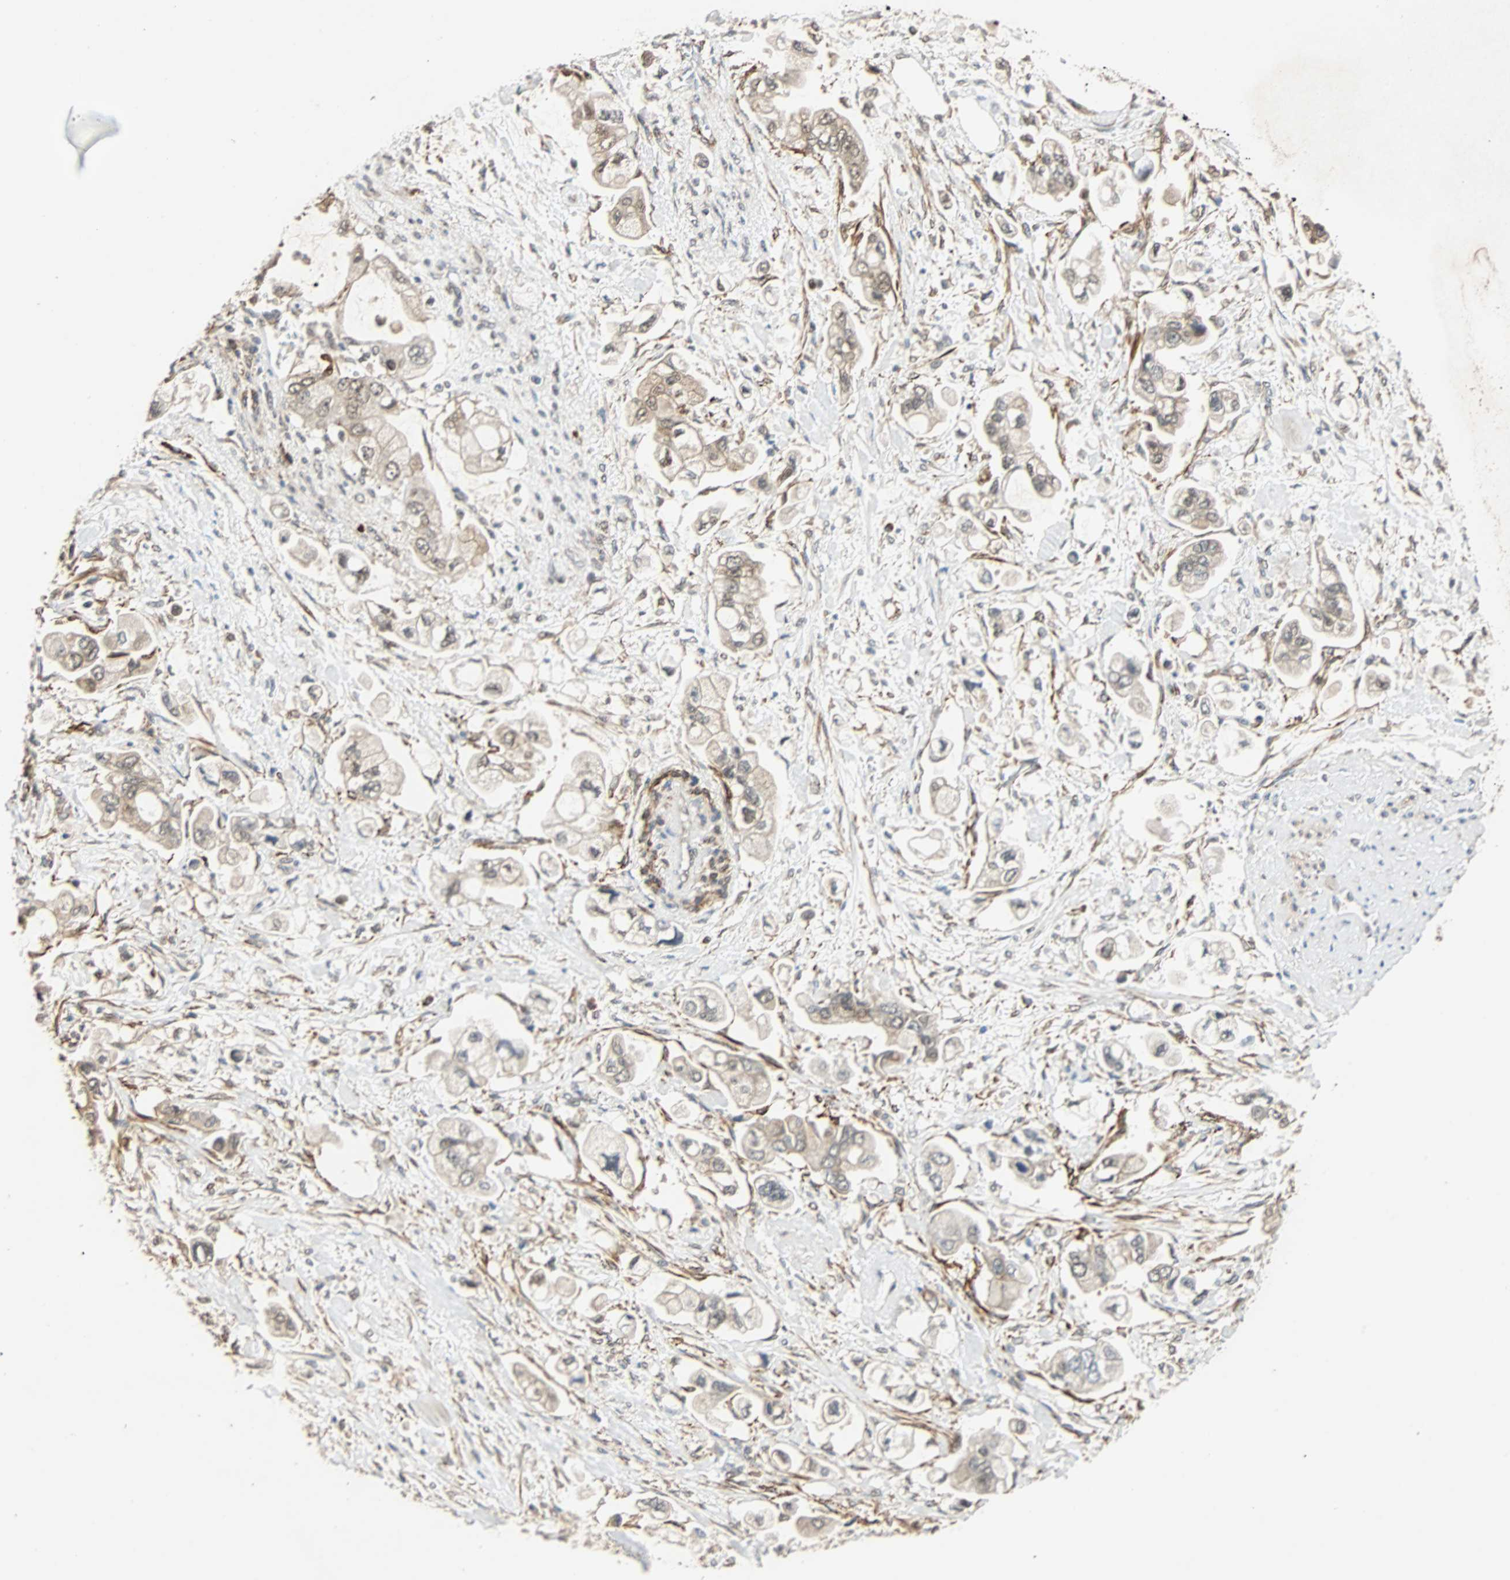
{"staining": {"intensity": "weak", "quantity": "25%-75%", "location": "cytoplasmic/membranous"}, "tissue": "stomach cancer", "cell_type": "Tumor cells", "image_type": "cancer", "snomed": [{"axis": "morphology", "description": "Adenocarcinoma, NOS"}, {"axis": "topography", "description": "Stomach"}], "caption": "Immunohistochemical staining of human adenocarcinoma (stomach) reveals weak cytoplasmic/membranous protein expression in about 25%-75% of tumor cells.", "gene": "QSER1", "patient": {"sex": "male", "age": 62}}